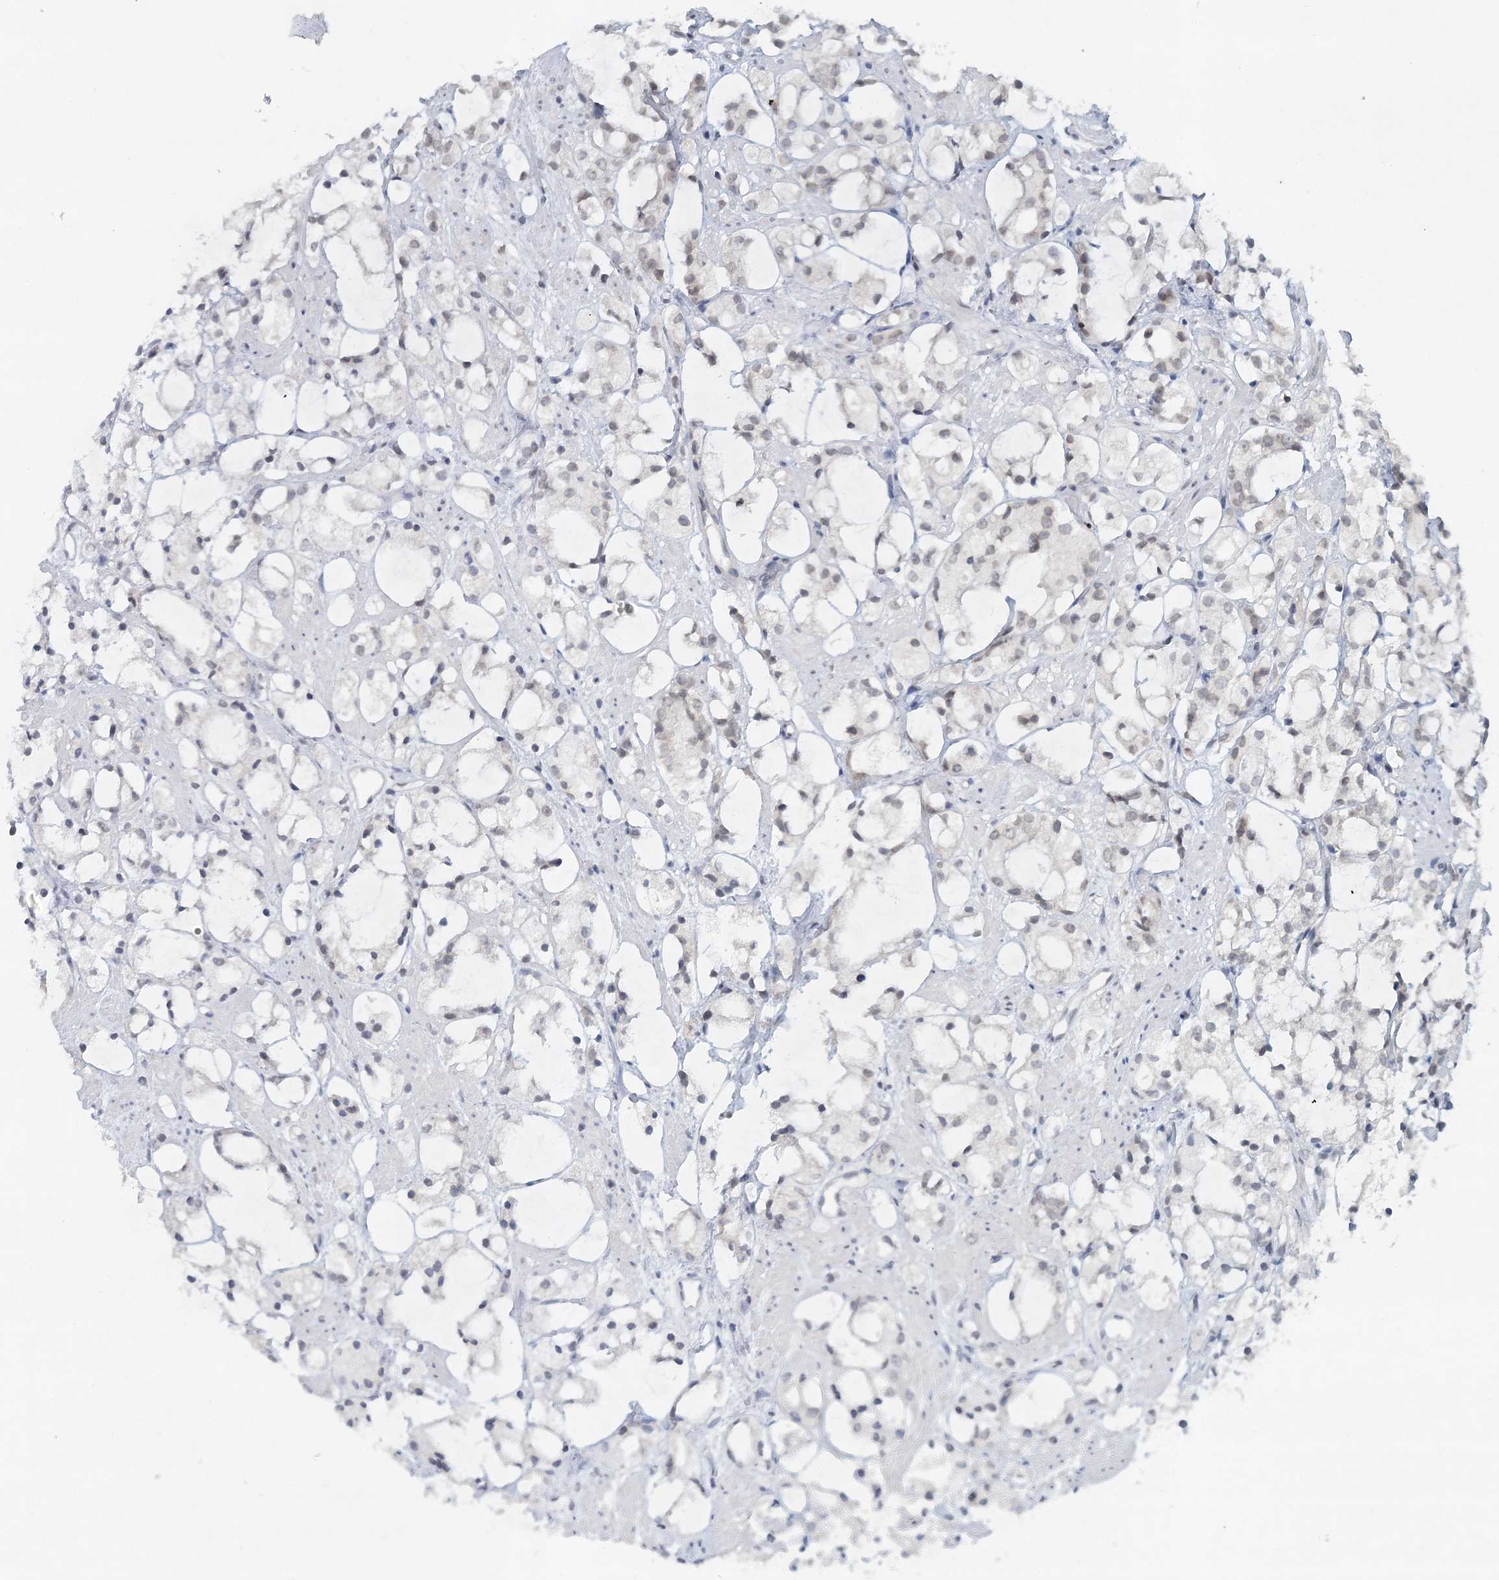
{"staining": {"intensity": "negative", "quantity": "none", "location": "none"}, "tissue": "prostate cancer", "cell_type": "Tumor cells", "image_type": "cancer", "snomed": [{"axis": "morphology", "description": "Adenocarcinoma, High grade"}, {"axis": "topography", "description": "Prostate"}], "caption": "This image is of prostate cancer stained with immunohistochemistry (IHC) to label a protein in brown with the nuclei are counter-stained blue. There is no staining in tumor cells.", "gene": "NUP54", "patient": {"sex": "male", "age": 85}}